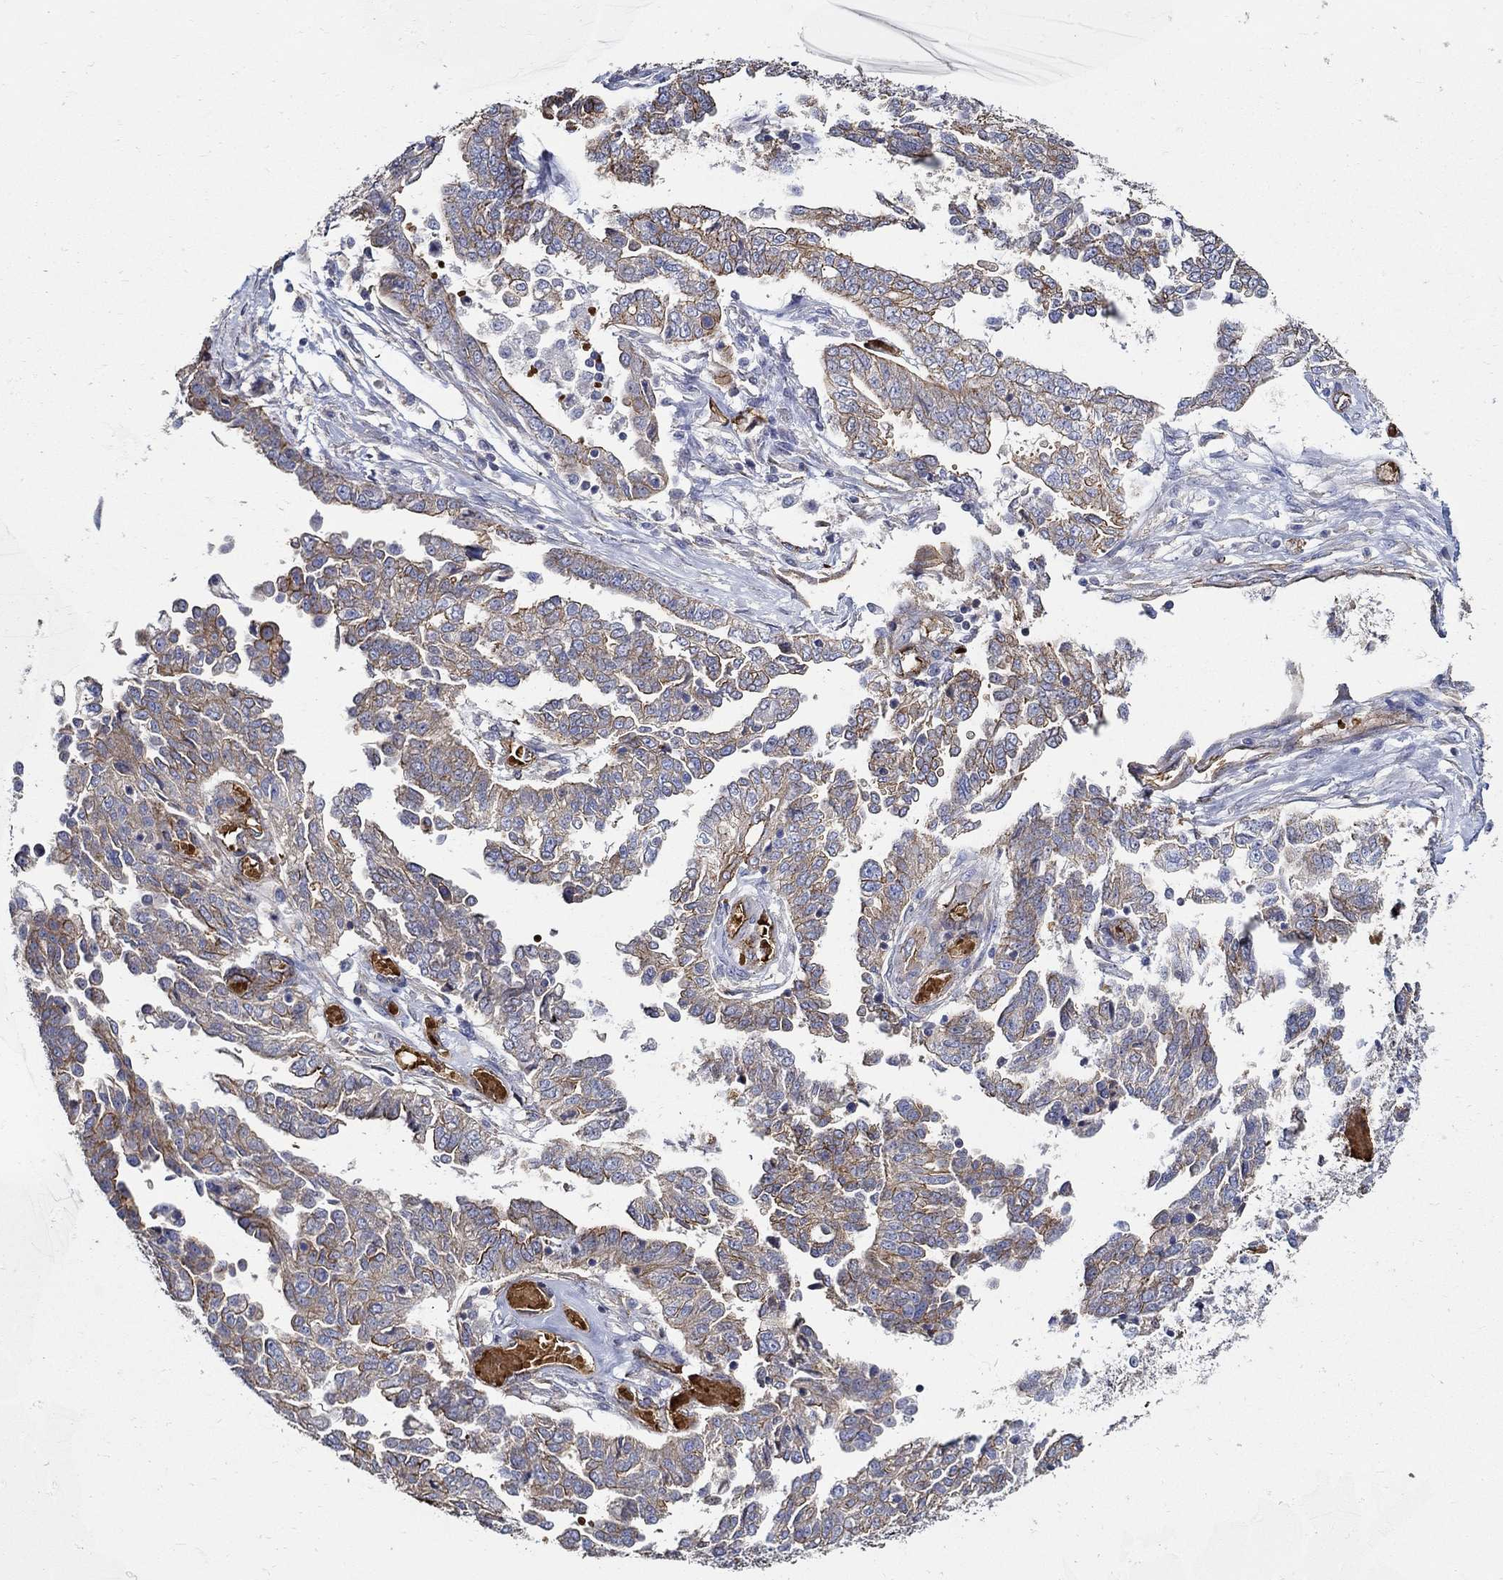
{"staining": {"intensity": "strong", "quantity": "25%-75%", "location": "cytoplasmic/membranous"}, "tissue": "ovarian cancer", "cell_type": "Tumor cells", "image_type": "cancer", "snomed": [{"axis": "morphology", "description": "Cystadenocarcinoma, serous, NOS"}, {"axis": "topography", "description": "Ovary"}], "caption": "Strong cytoplasmic/membranous expression for a protein is identified in approximately 25%-75% of tumor cells of ovarian cancer (serous cystadenocarcinoma) using immunohistochemistry.", "gene": "APBB3", "patient": {"sex": "female", "age": 67}}